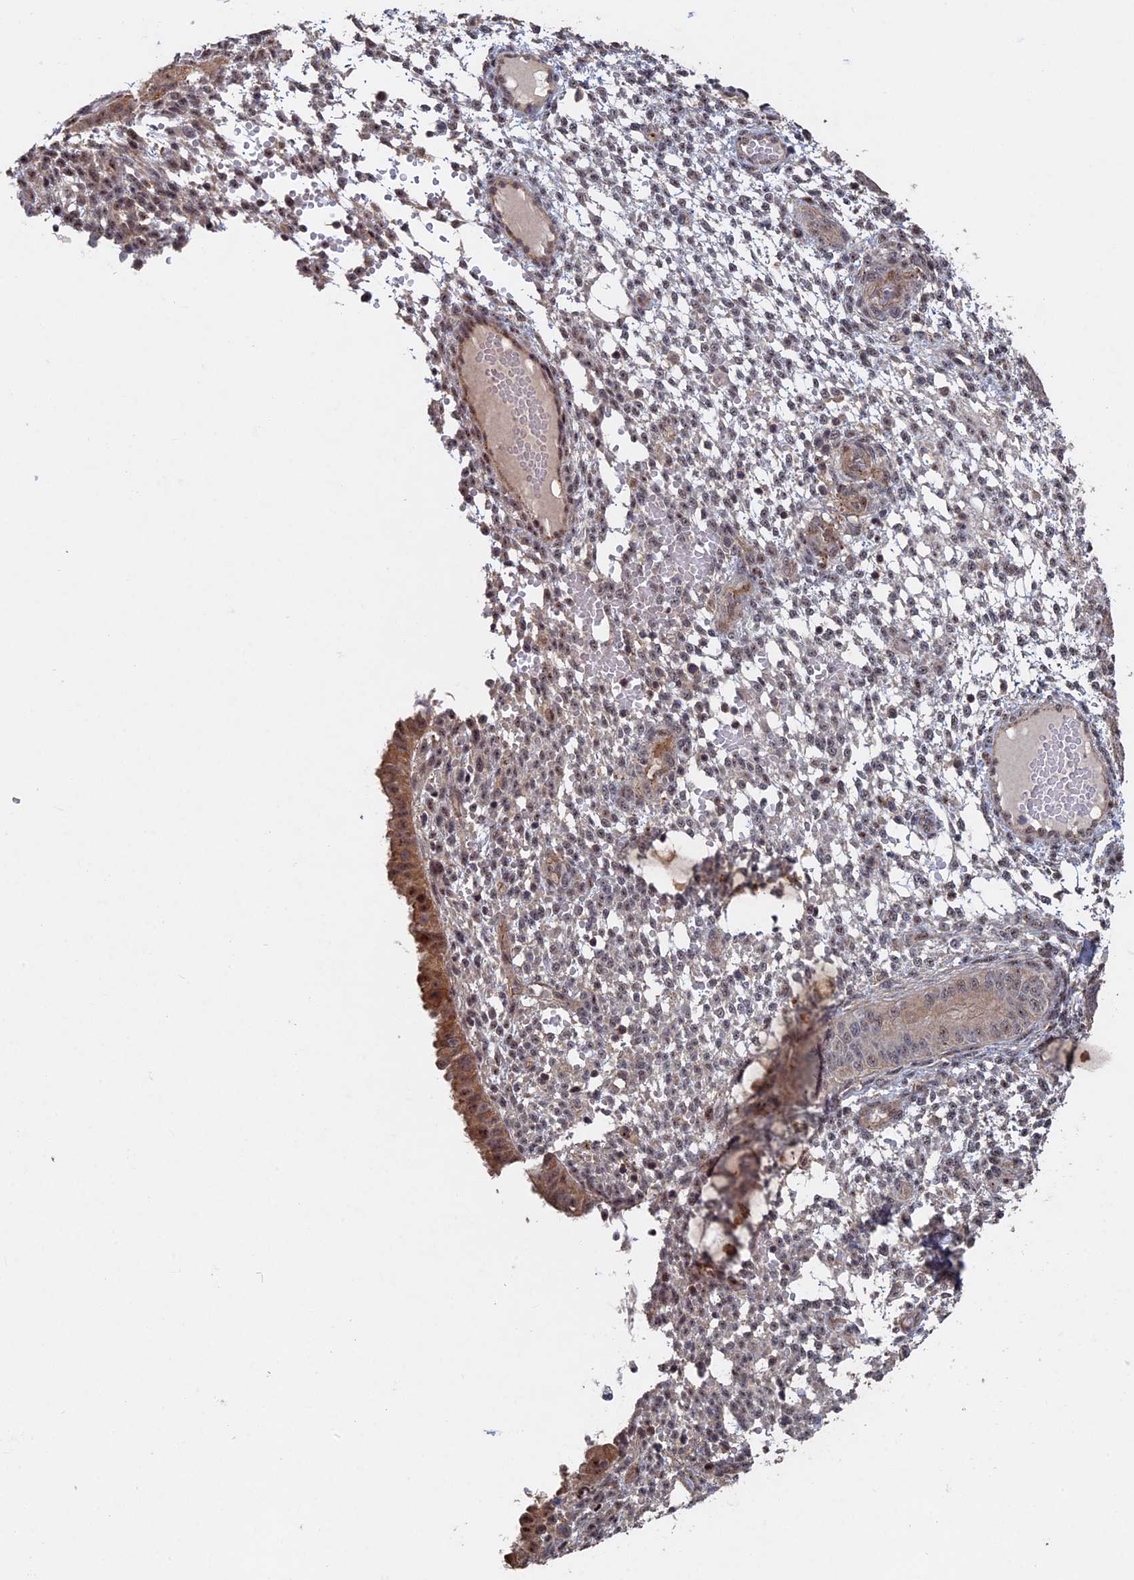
{"staining": {"intensity": "weak", "quantity": "<25%", "location": "cytoplasmic/membranous,nuclear"}, "tissue": "endometrium", "cell_type": "Cells in endometrial stroma", "image_type": "normal", "snomed": [{"axis": "morphology", "description": "Normal tissue, NOS"}, {"axis": "topography", "description": "Endometrium"}], "caption": "Immunohistochemical staining of unremarkable endometrium exhibits no significant staining in cells in endometrial stroma.", "gene": "KIAA1328", "patient": {"sex": "female", "age": 49}}